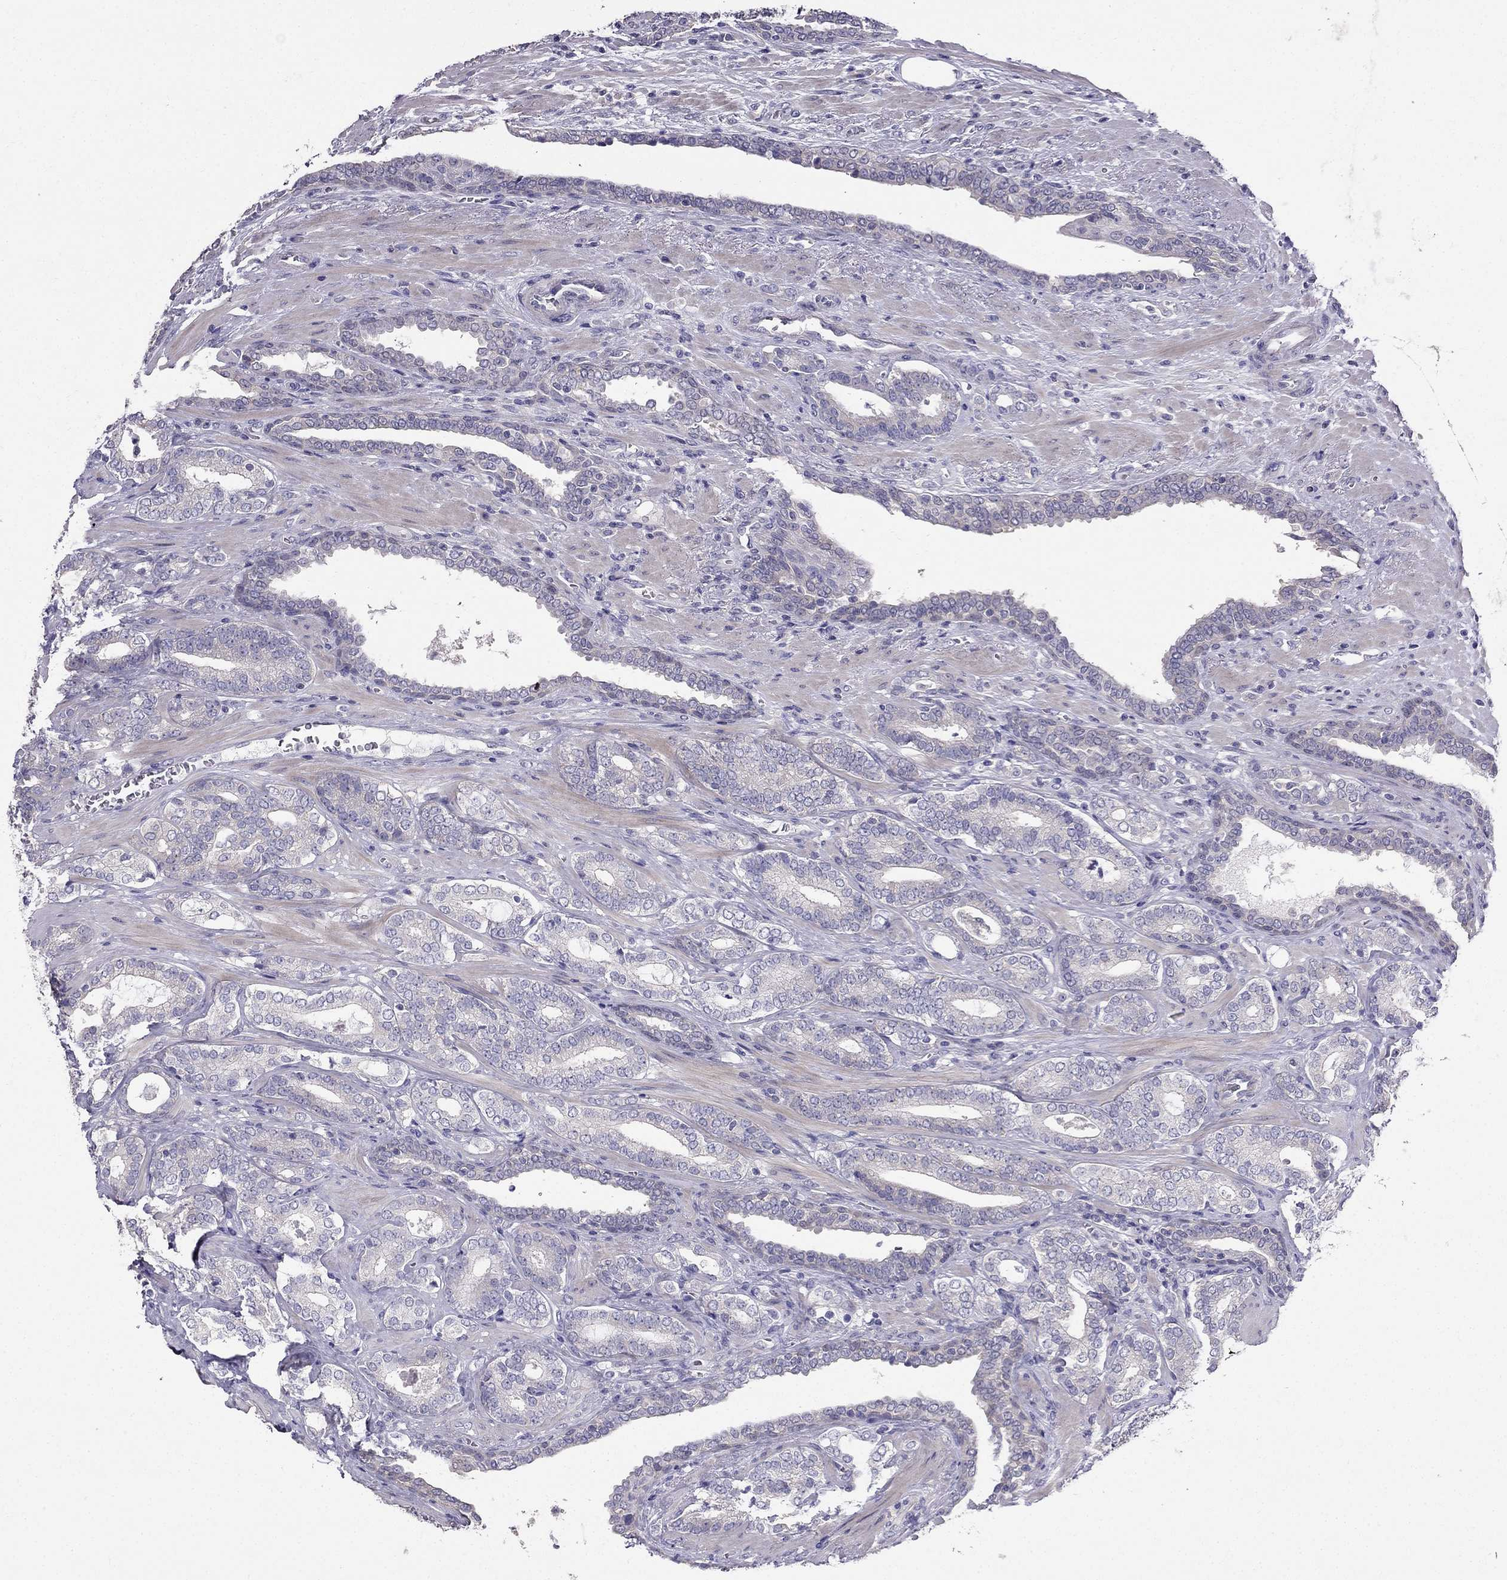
{"staining": {"intensity": "negative", "quantity": "none", "location": "none"}, "tissue": "prostate cancer", "cell_type": "Tumor cells", "image_type": "cancer", "snomed": [{"axis": "morphology", "description": "Adenocarcinoma, Low grade"}, {"axis": "topography", "description": "Prostate"}], "caption": "Photomicrograph shows no significant protein expression in tumor cells of prostate low-grade adenocarcinoma.", "gene": "AS3MT", "patient": {"sex": "male", "age": 61}}